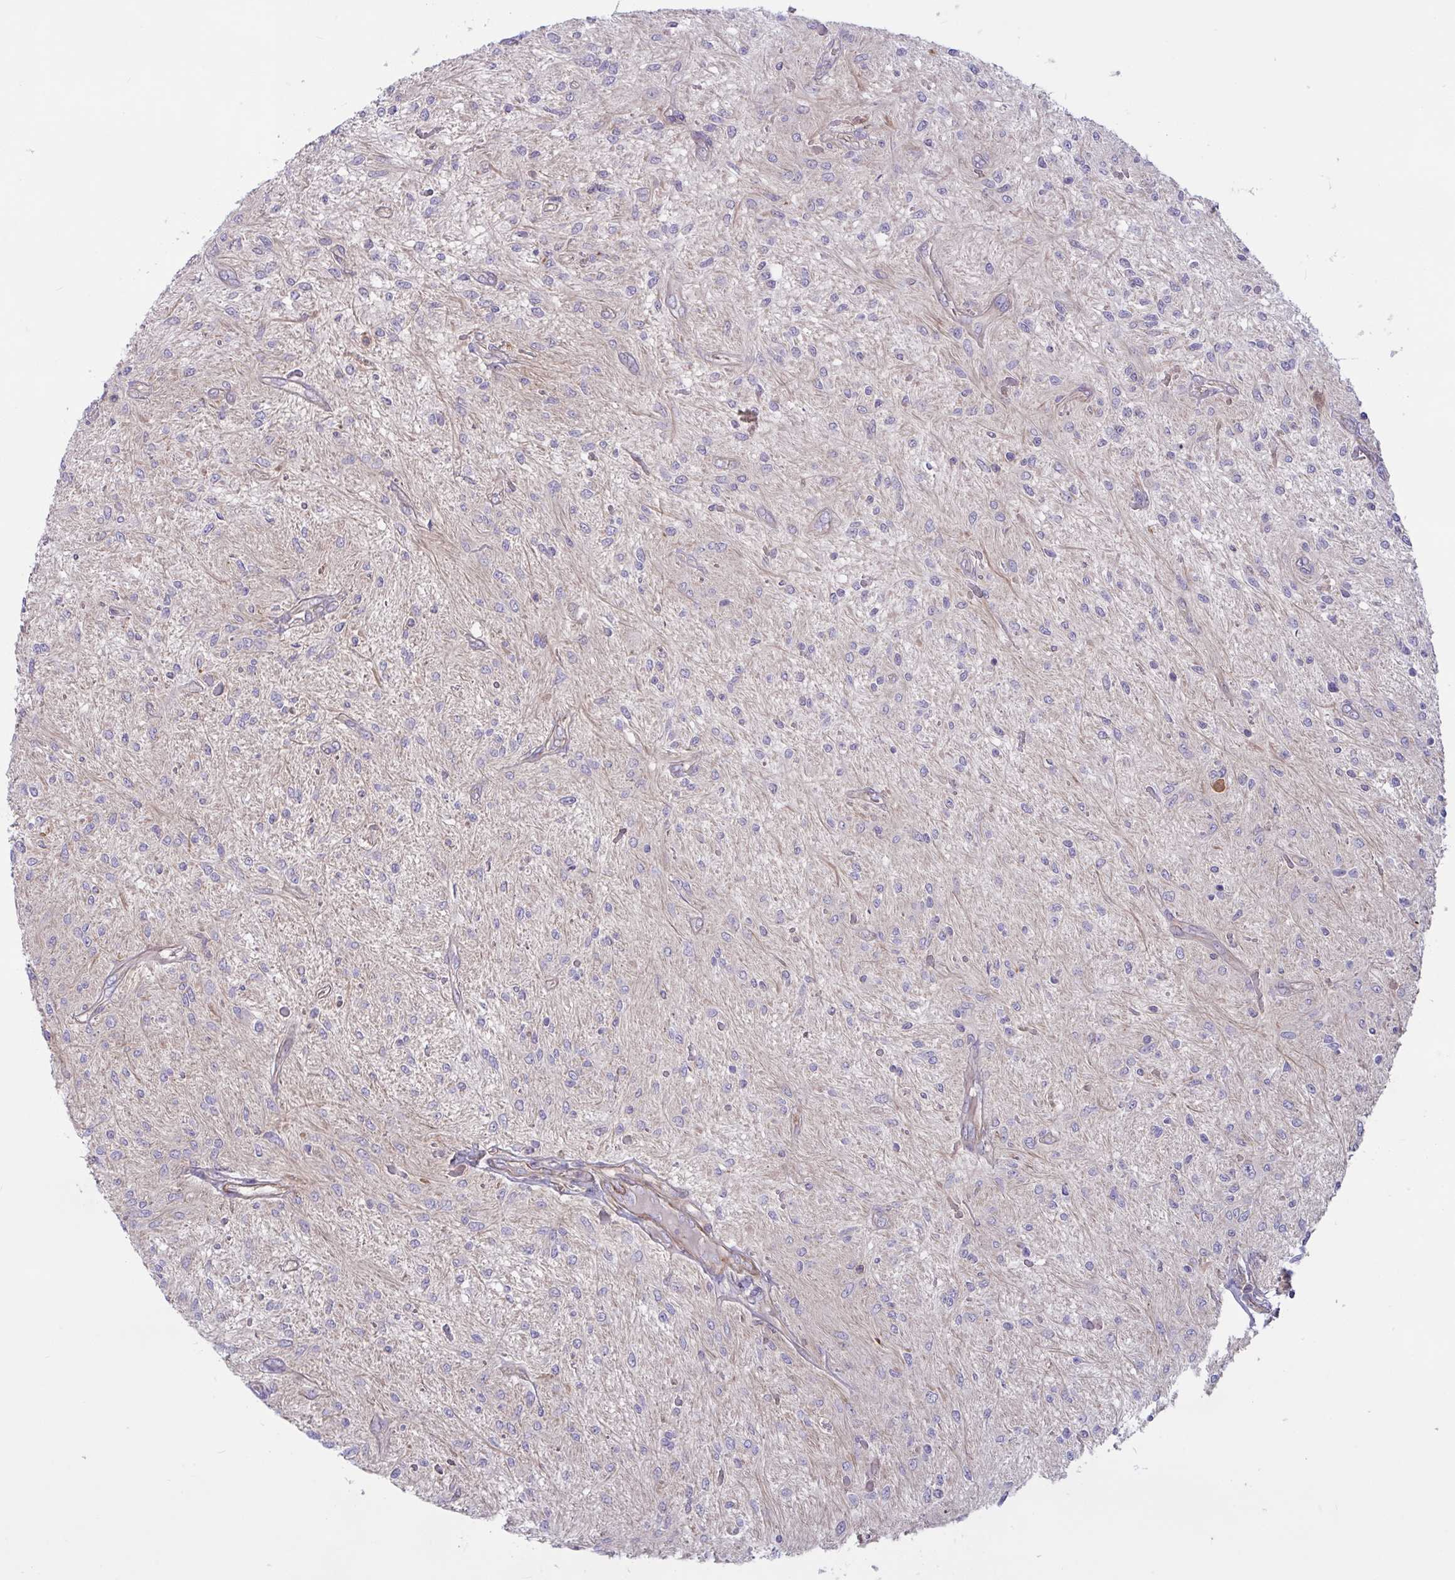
{"staining": {"intensity": "negative", "quantity": "none", "location": "none"}, "tissue": "glioma", "cell_type": "Tumor cells", "image_type": "cancer", "snomed": [{"axis": "morphology", "description": "Glioma, malignant, Low grade"}, {"axis": "topography", "description": "Cerebellum"}], "caption": "Tumor cells show no significant protein expression in malignant glioma (low-grade).", "gene": "TANK", "patient": {"sex": "female", "age": 14}}